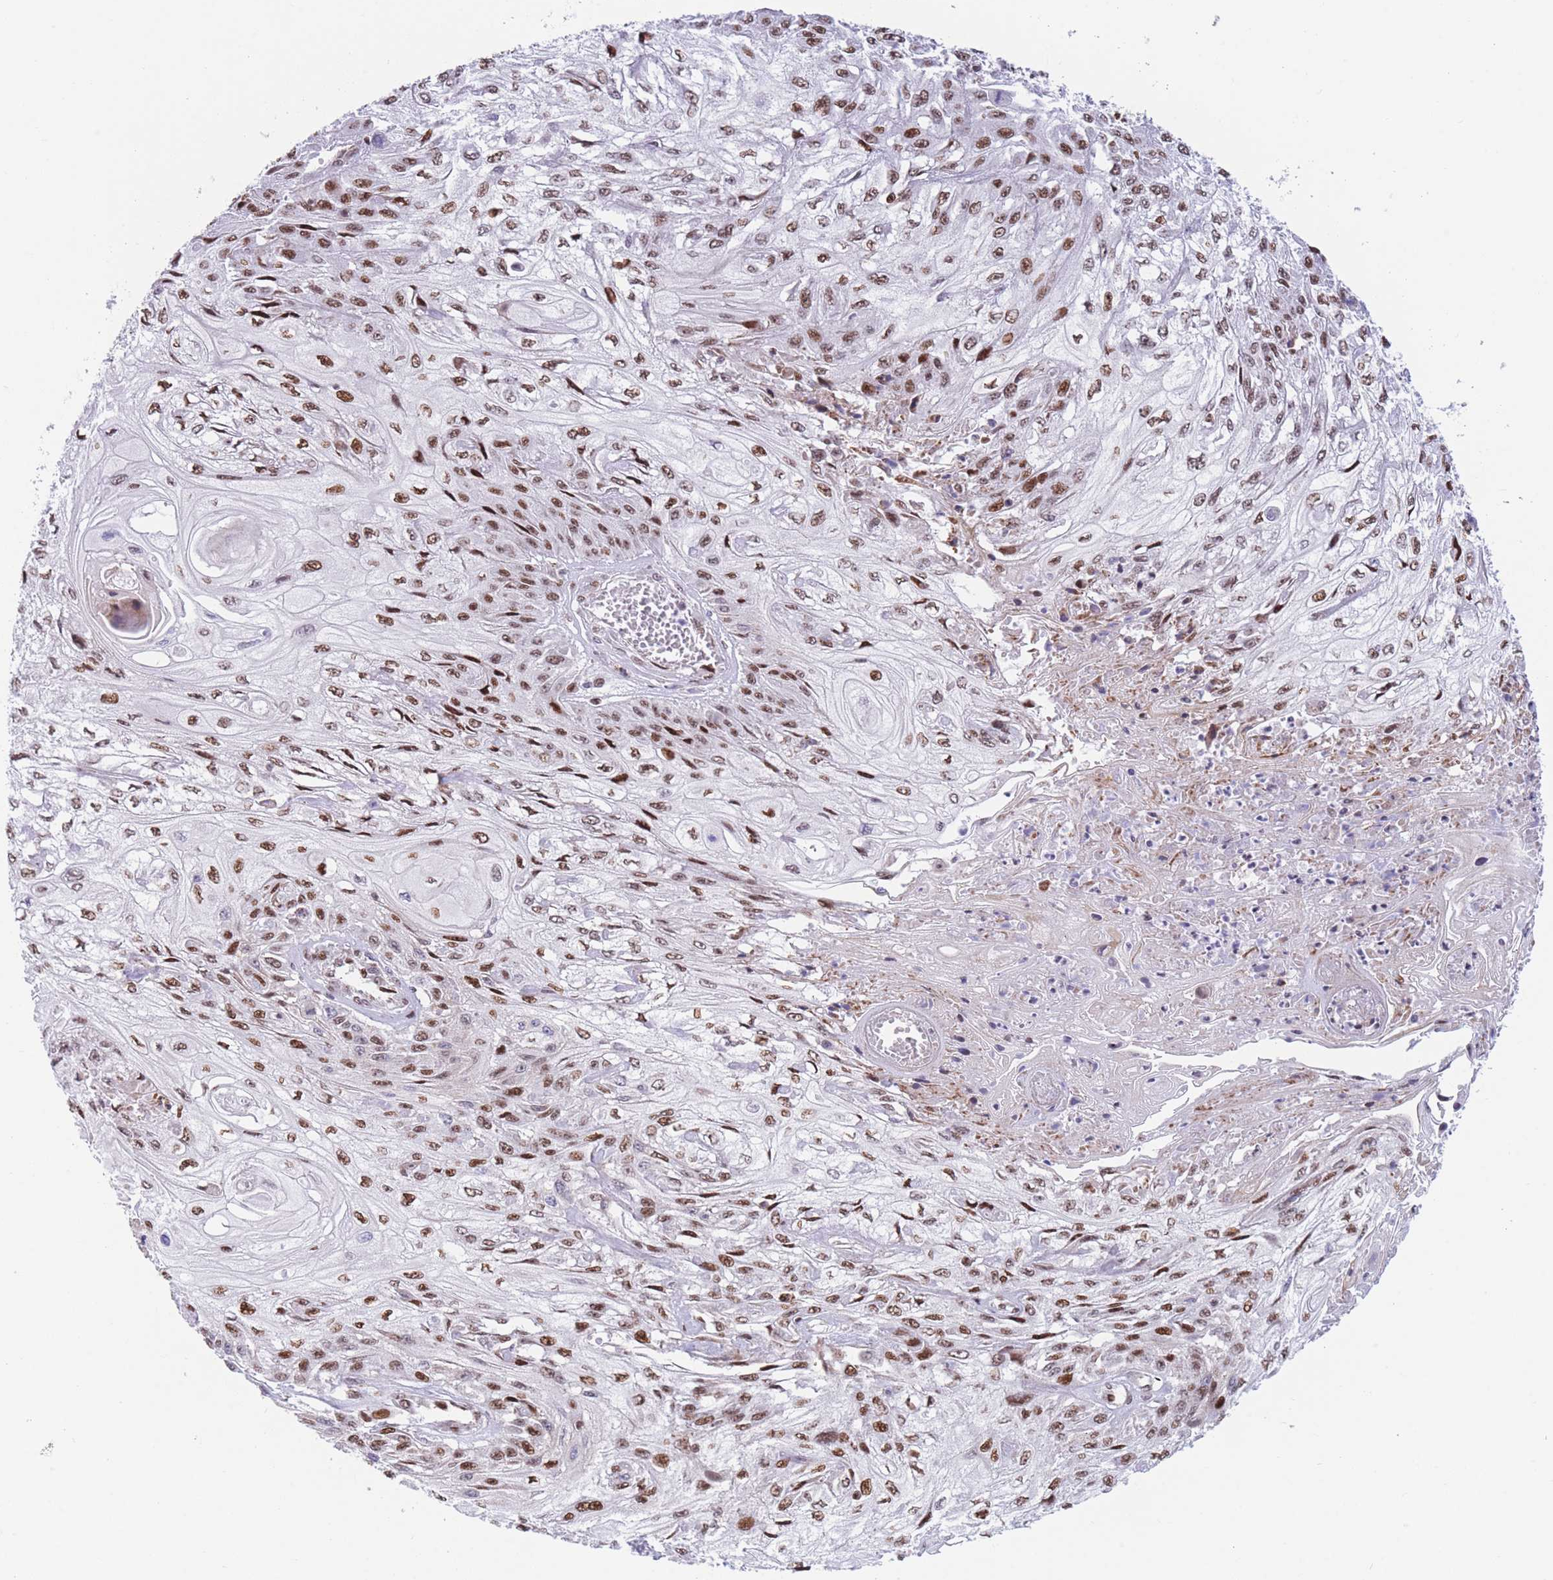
{"staining": {"intensity": "moderate", "quantity": ">75%", "location": "nuclear"}, "tissue": "skin cancer", "cell_type": "Tumor cells", "image_type": "cancer", "snomed": [{"axis": "morphology", "description": "Squamous cell carcinoma, NOS"}, {"axis": "morphology", "description": "Squamous cell carcinoma, metastatic, NOS"}, {"axis": "topography", "description": "Skin"}, {"axis": "topography", "description": "Lymph node"}], "caption": "Human skin cancer (metastatic squamous cell carcinoma) stained with a protein marker shows moderate staining in tumor cells.", "gene": "DNAJC3", "patient": {"sex": "male", "age": 75}}